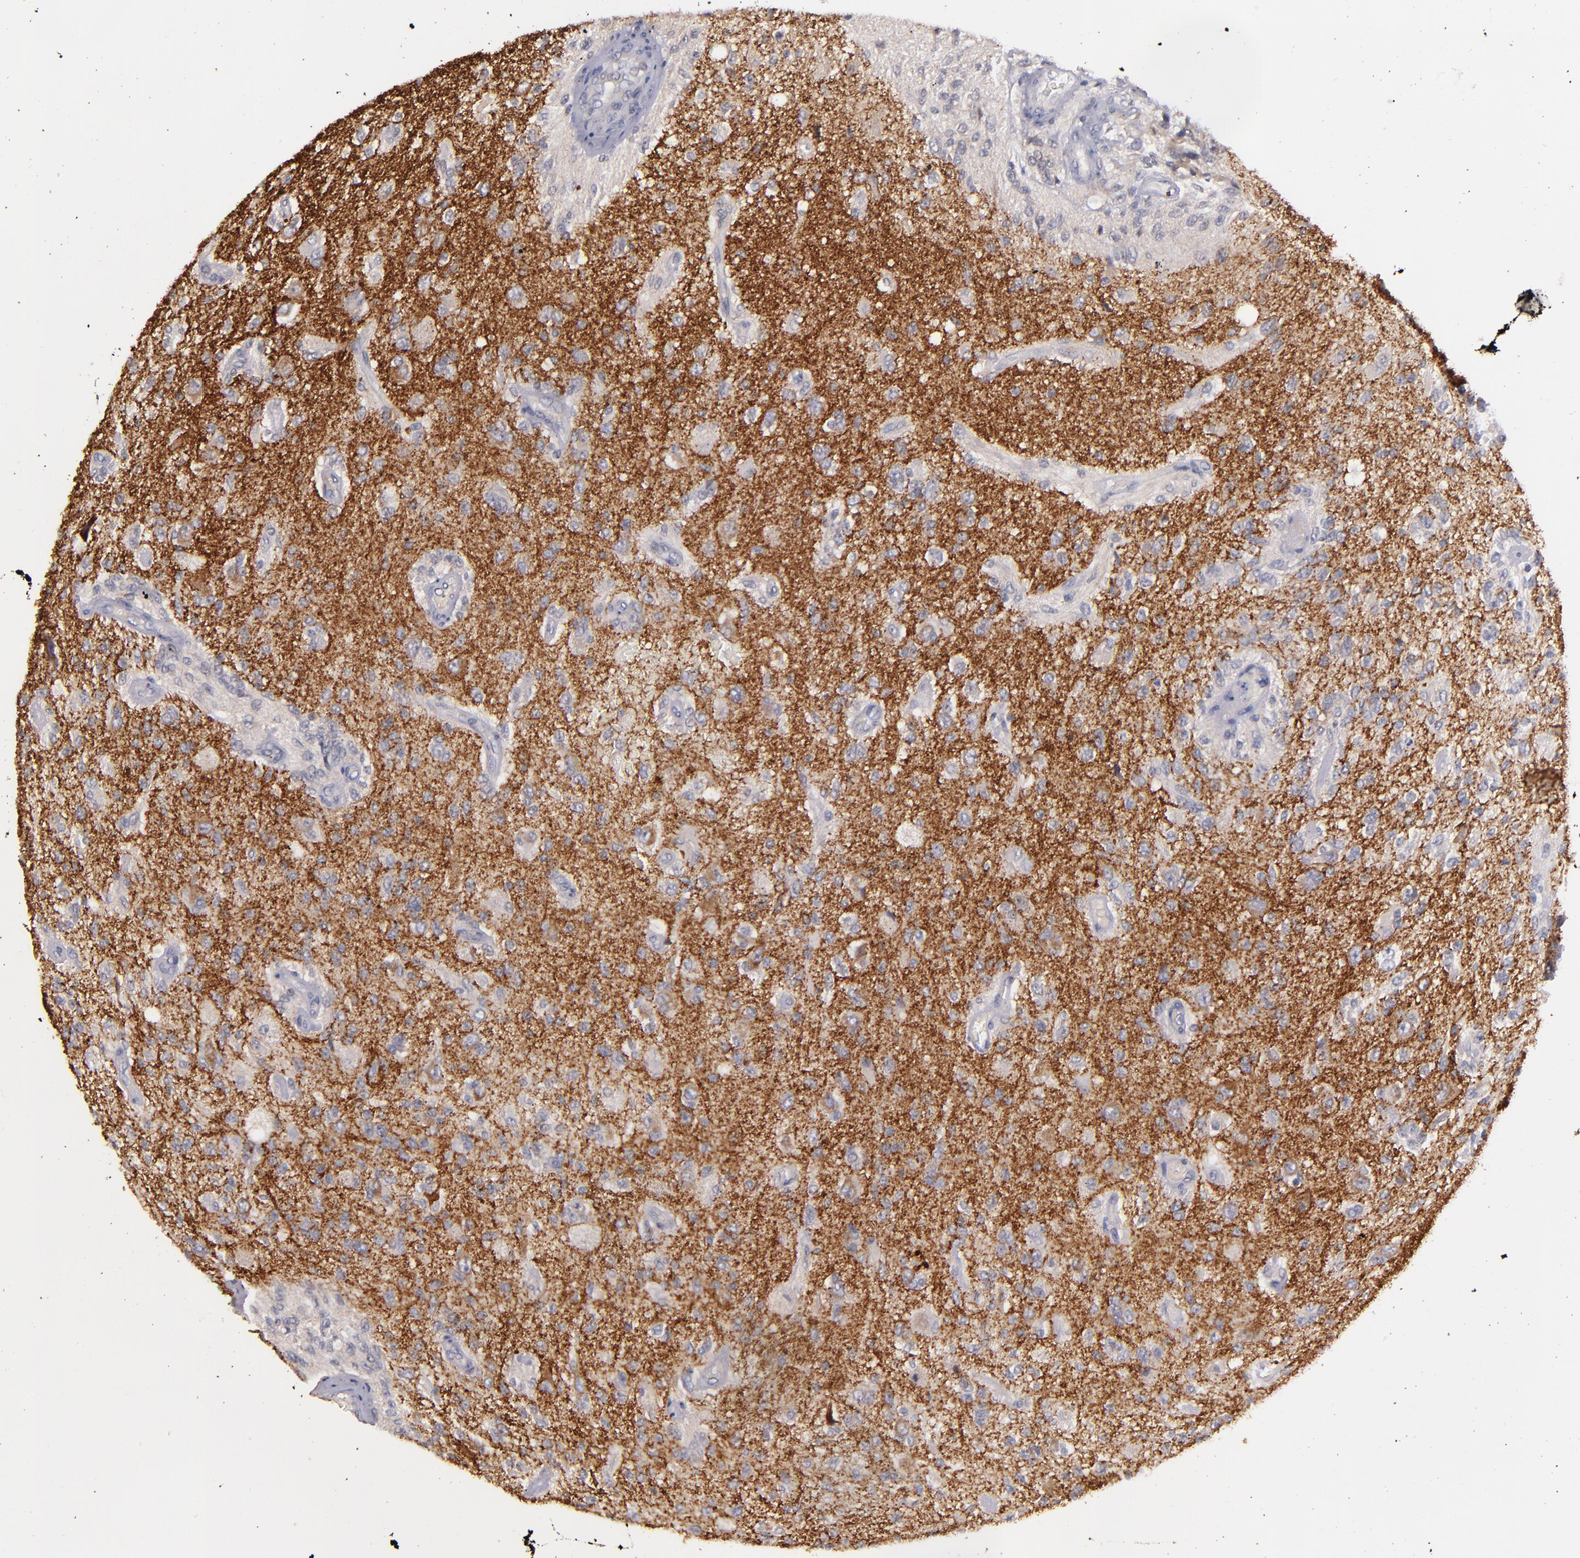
{"staining": {"intensity": "strong", "quantity": ">75%", "location": "cytoplasmic/membranous"}, "tissue": "glioma", "cell_type": "Tumor cells", "image_type": "cancer", "snomed": [{"axis": "morphology", "description": "Normal tissue, NOS"}, {"axis": "morphology", "description": "Glioma, malignant, High grade"}, {"axis": "topography", "description": "Cerebral cortex"}], "caption": "Brown immunohistochemical staining in malignant glioma (high-grade) demonstrates strong cytoplasmic/membranous expression in approximately >75% of tumor cells.", "gene": "SYP", "patient": {"sex": "male", "age": 77}}